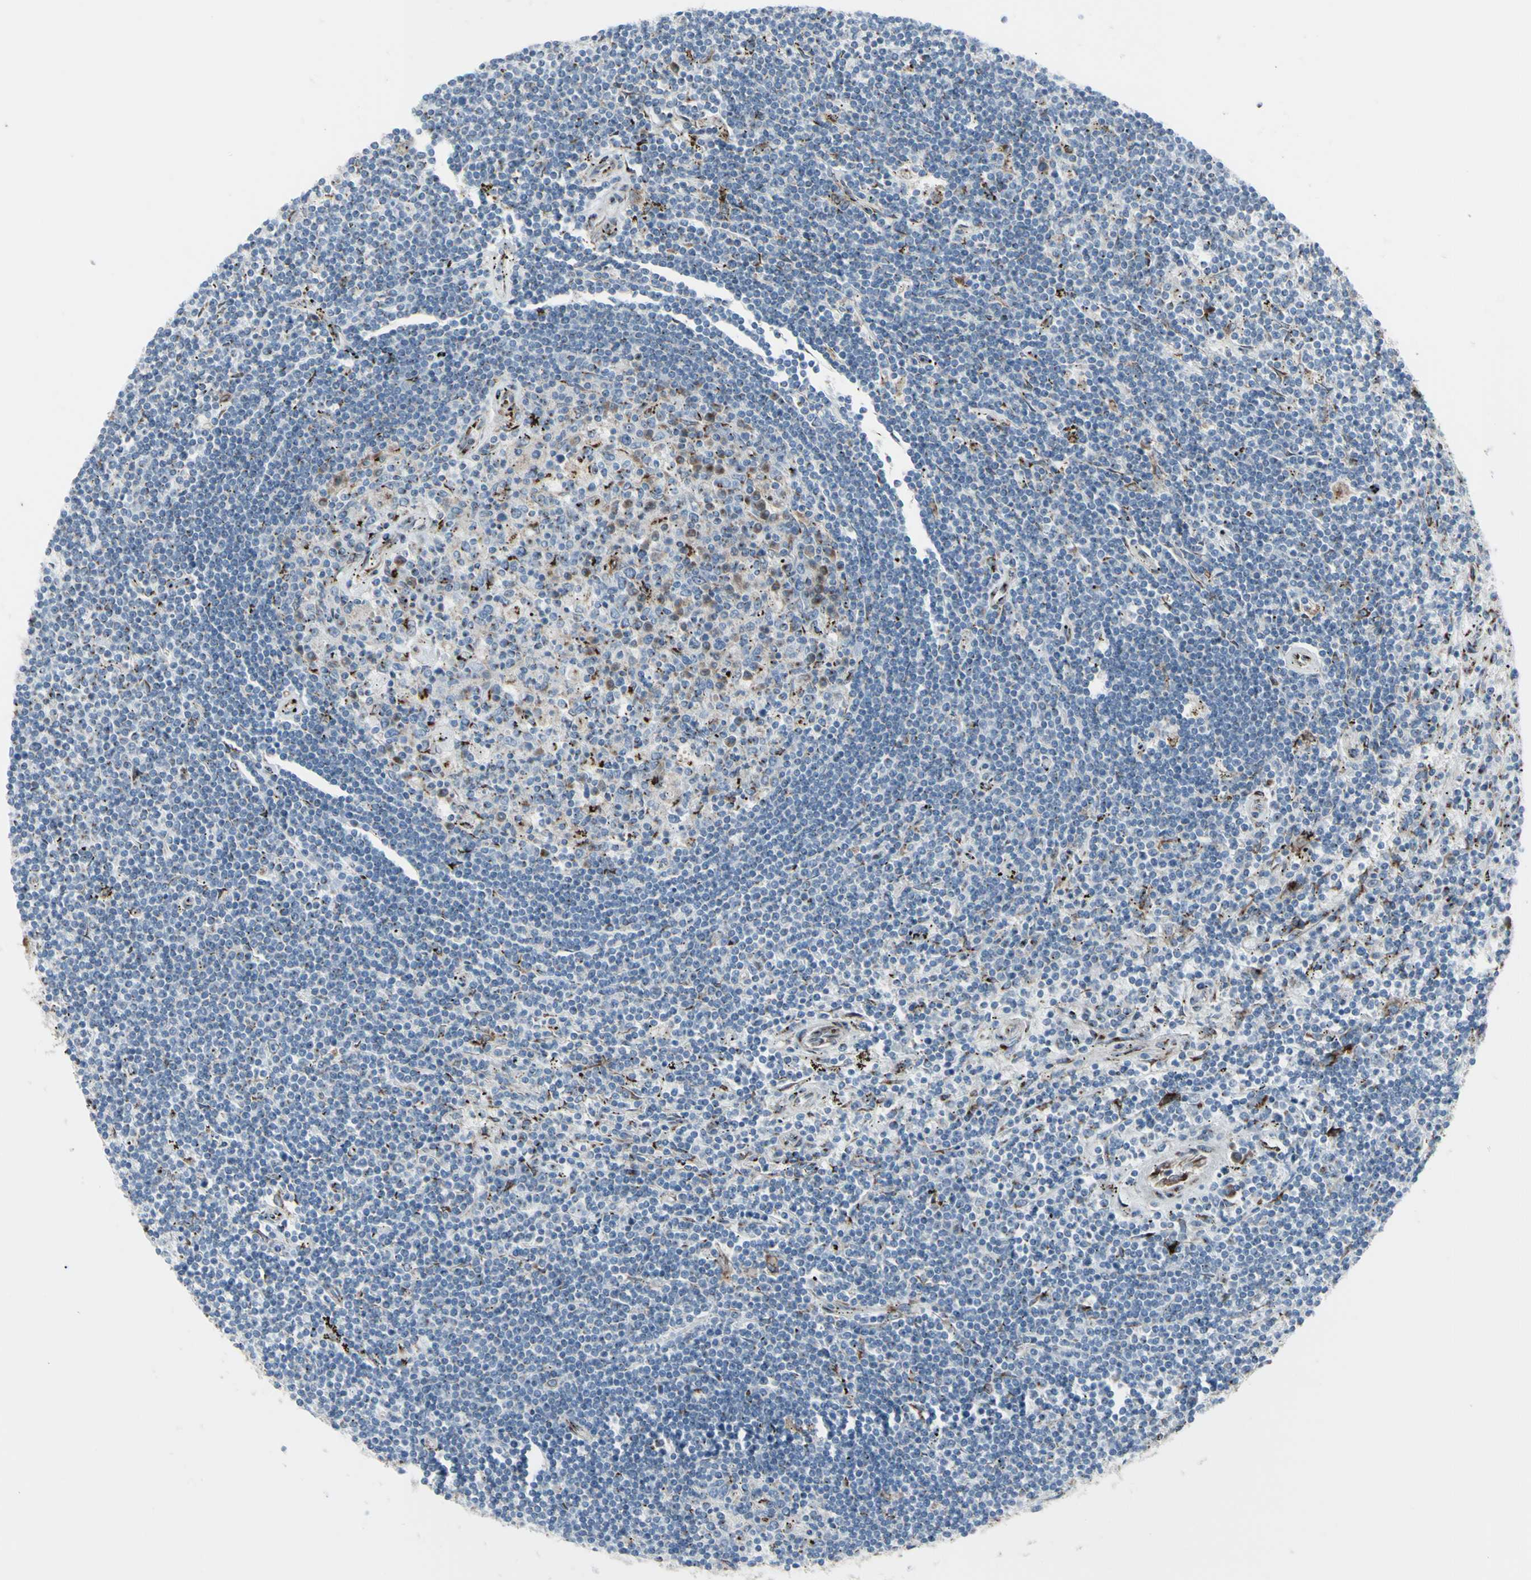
{"staining": {"intensity": "moderate", "quantity": "<25%", "location": "cytoplasmic/membranous"}, "tissue": "lymphoma", "cell_type": "Tumor cells", "image_type": "cancer", "snomed": [{"axis": "morphology", "description": "Malignant lymphoma, non-Hodgkin's type, Low grade"}, {"axis": "topography", "description": "Spleen"}], "caption": "The immunohistochemical stain highlights moderate cytoplasmic/membranous positivity in tumor cells of lymphoma tissue. (IHC, brightfield microscopy, high magnification).", "gene": "GLG1", "patient": {"sex": "male", "age": 76}}